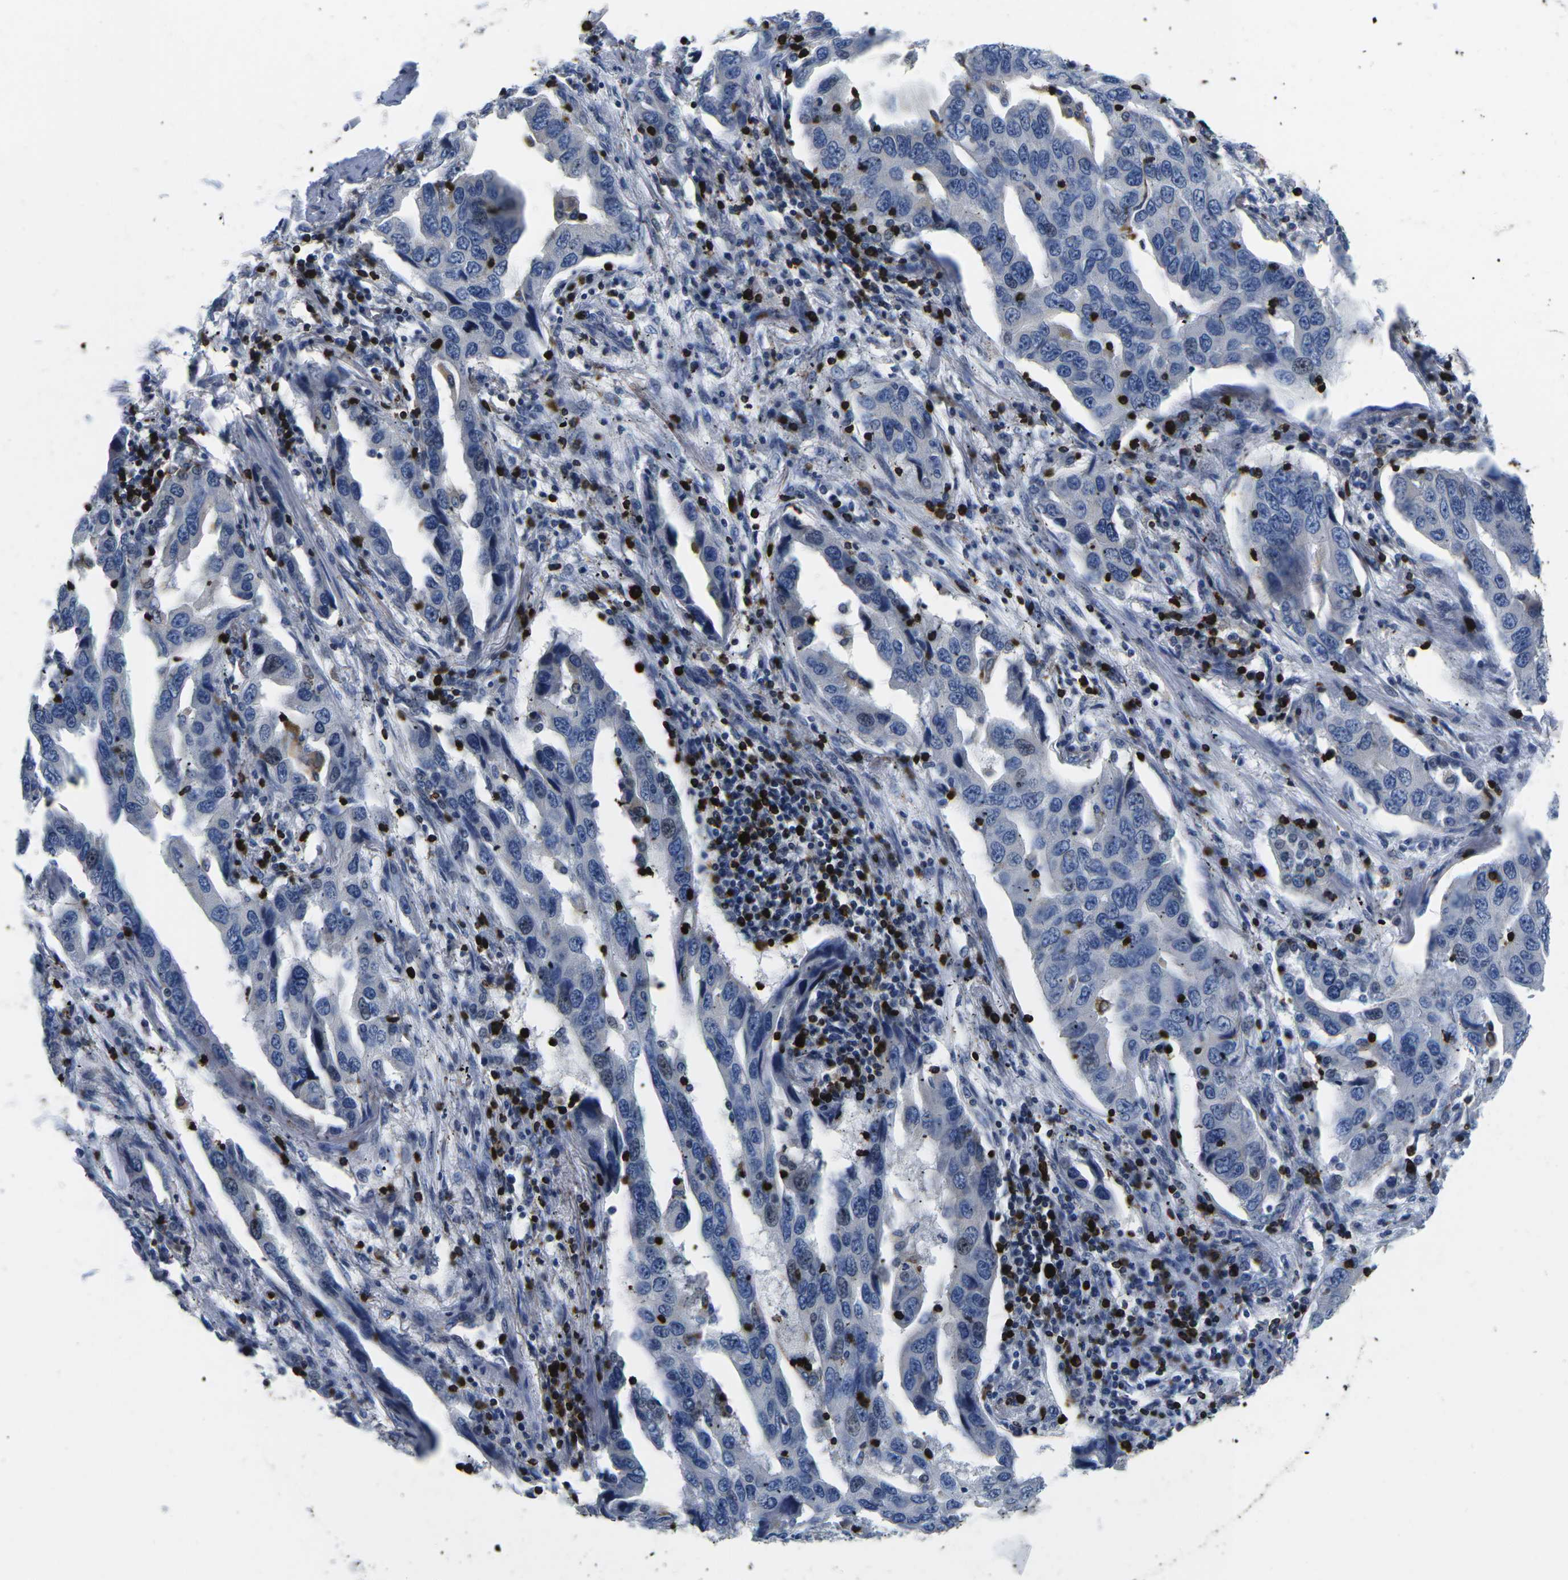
{"staining": {"intensity": "negative", "quantity": "none", "location": "none"}, "tissue": "lung cancer", "cell_type": "Tumor cells", "image_type": "cancer", "snomed": [{"axis": "morphology", "description": "Adenocarcinoma, NOS"}, {"axis": "topography", "description": "Lung"}], "caption": "Immunohistochemical staining of human lung cancer demonstrates no significant staining in tumor cells.", "gene": "CTSW", "patient": {"sex": "female", "age": 65}}